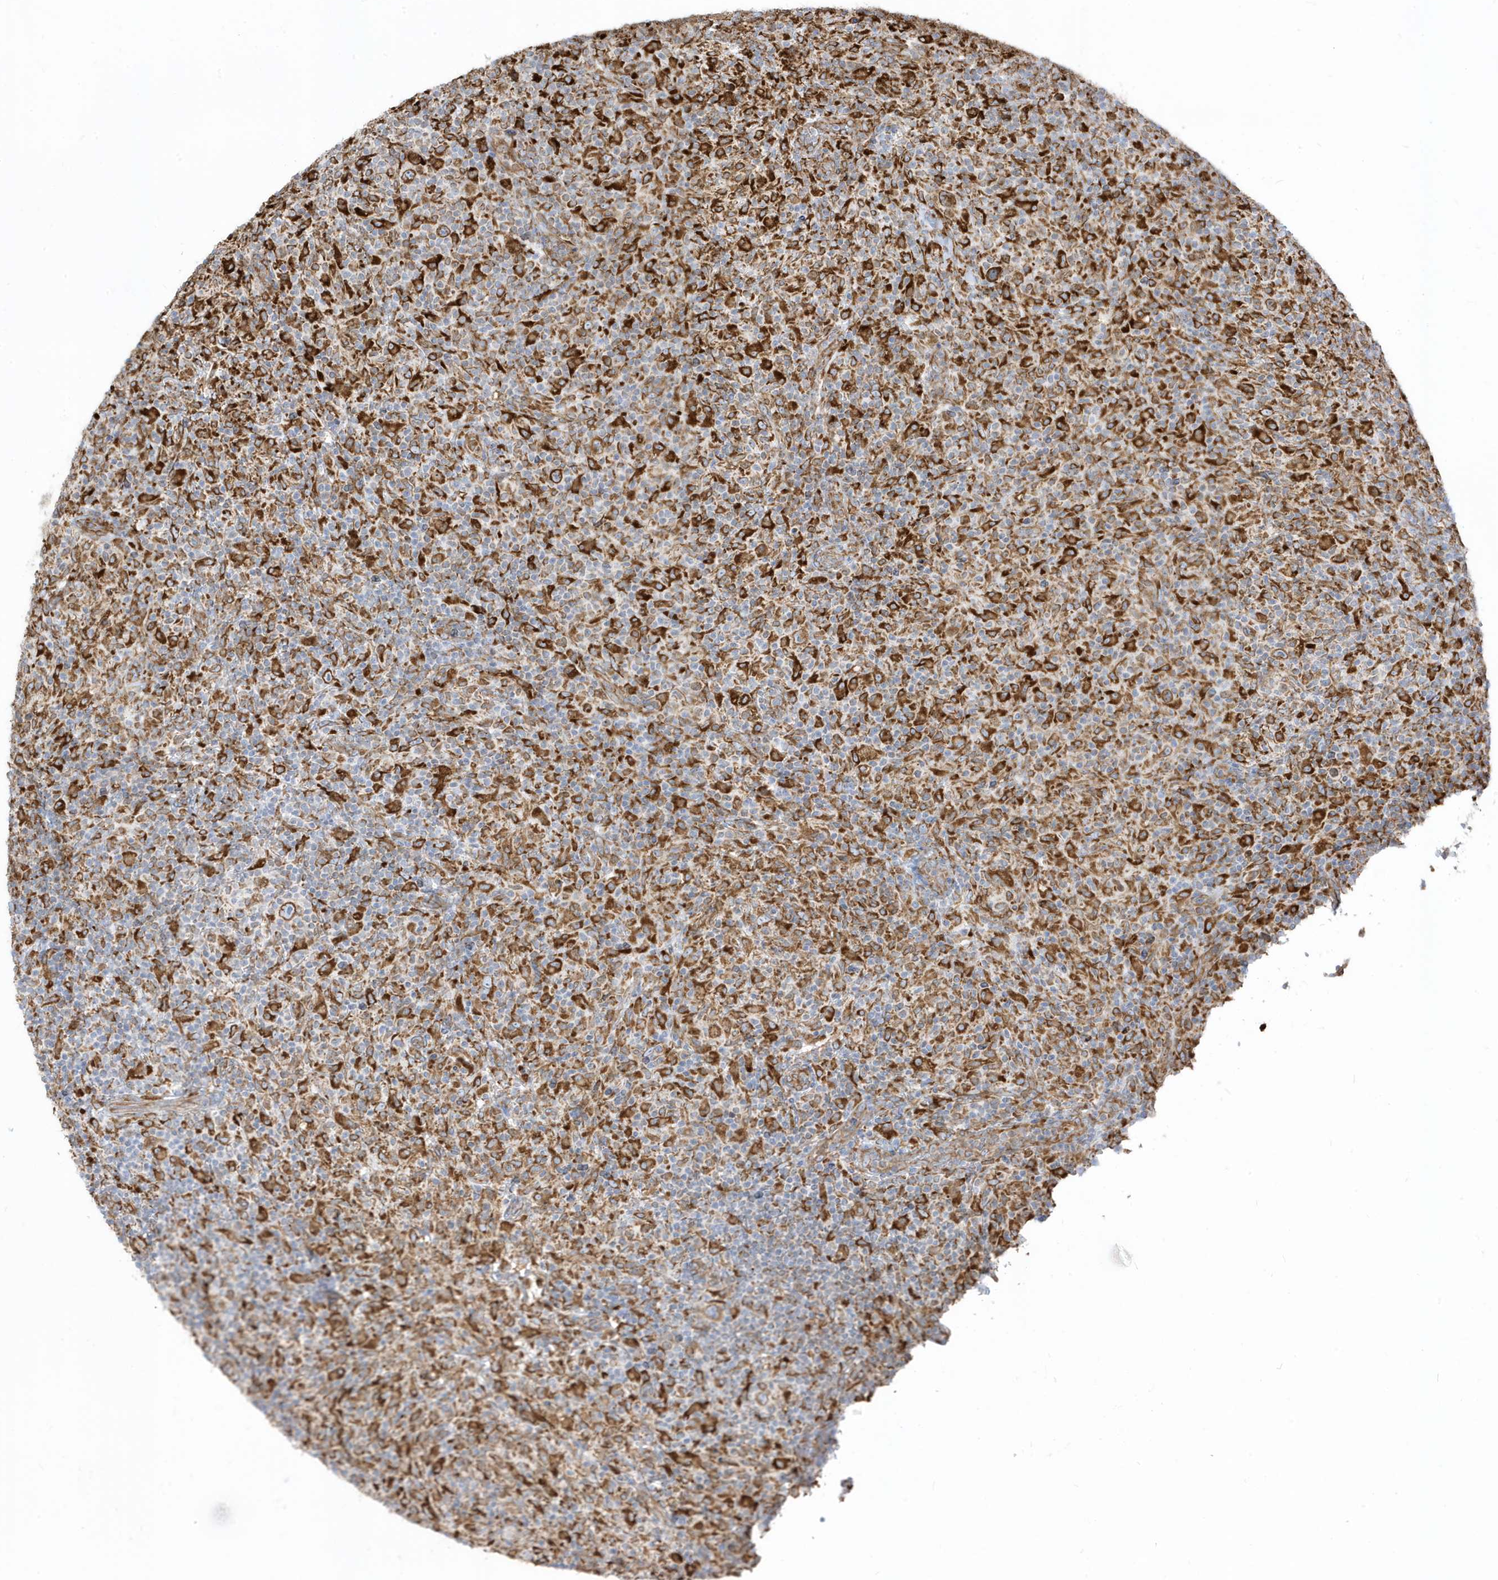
{"staining": {"intensity": "strong", "quantity": ">75%", "location": "cytoplasmic/membranous"}, "tissue": "lymphoma", "cell_type": "Tumor cells", "image_type": "cancer", "snomed": [{"axis": "morphology", "description": "Hodgkin's disease, NOS"}, {"axis": "topography", "description": "Lymph node"}], "caption": "A brown stain shows strong cytoplasmic/membranous expression of a protein in human Hodgkin's disease tumor cells.", "gene": "PDIA6", "patient": {"sex": "male", "age": 70}}